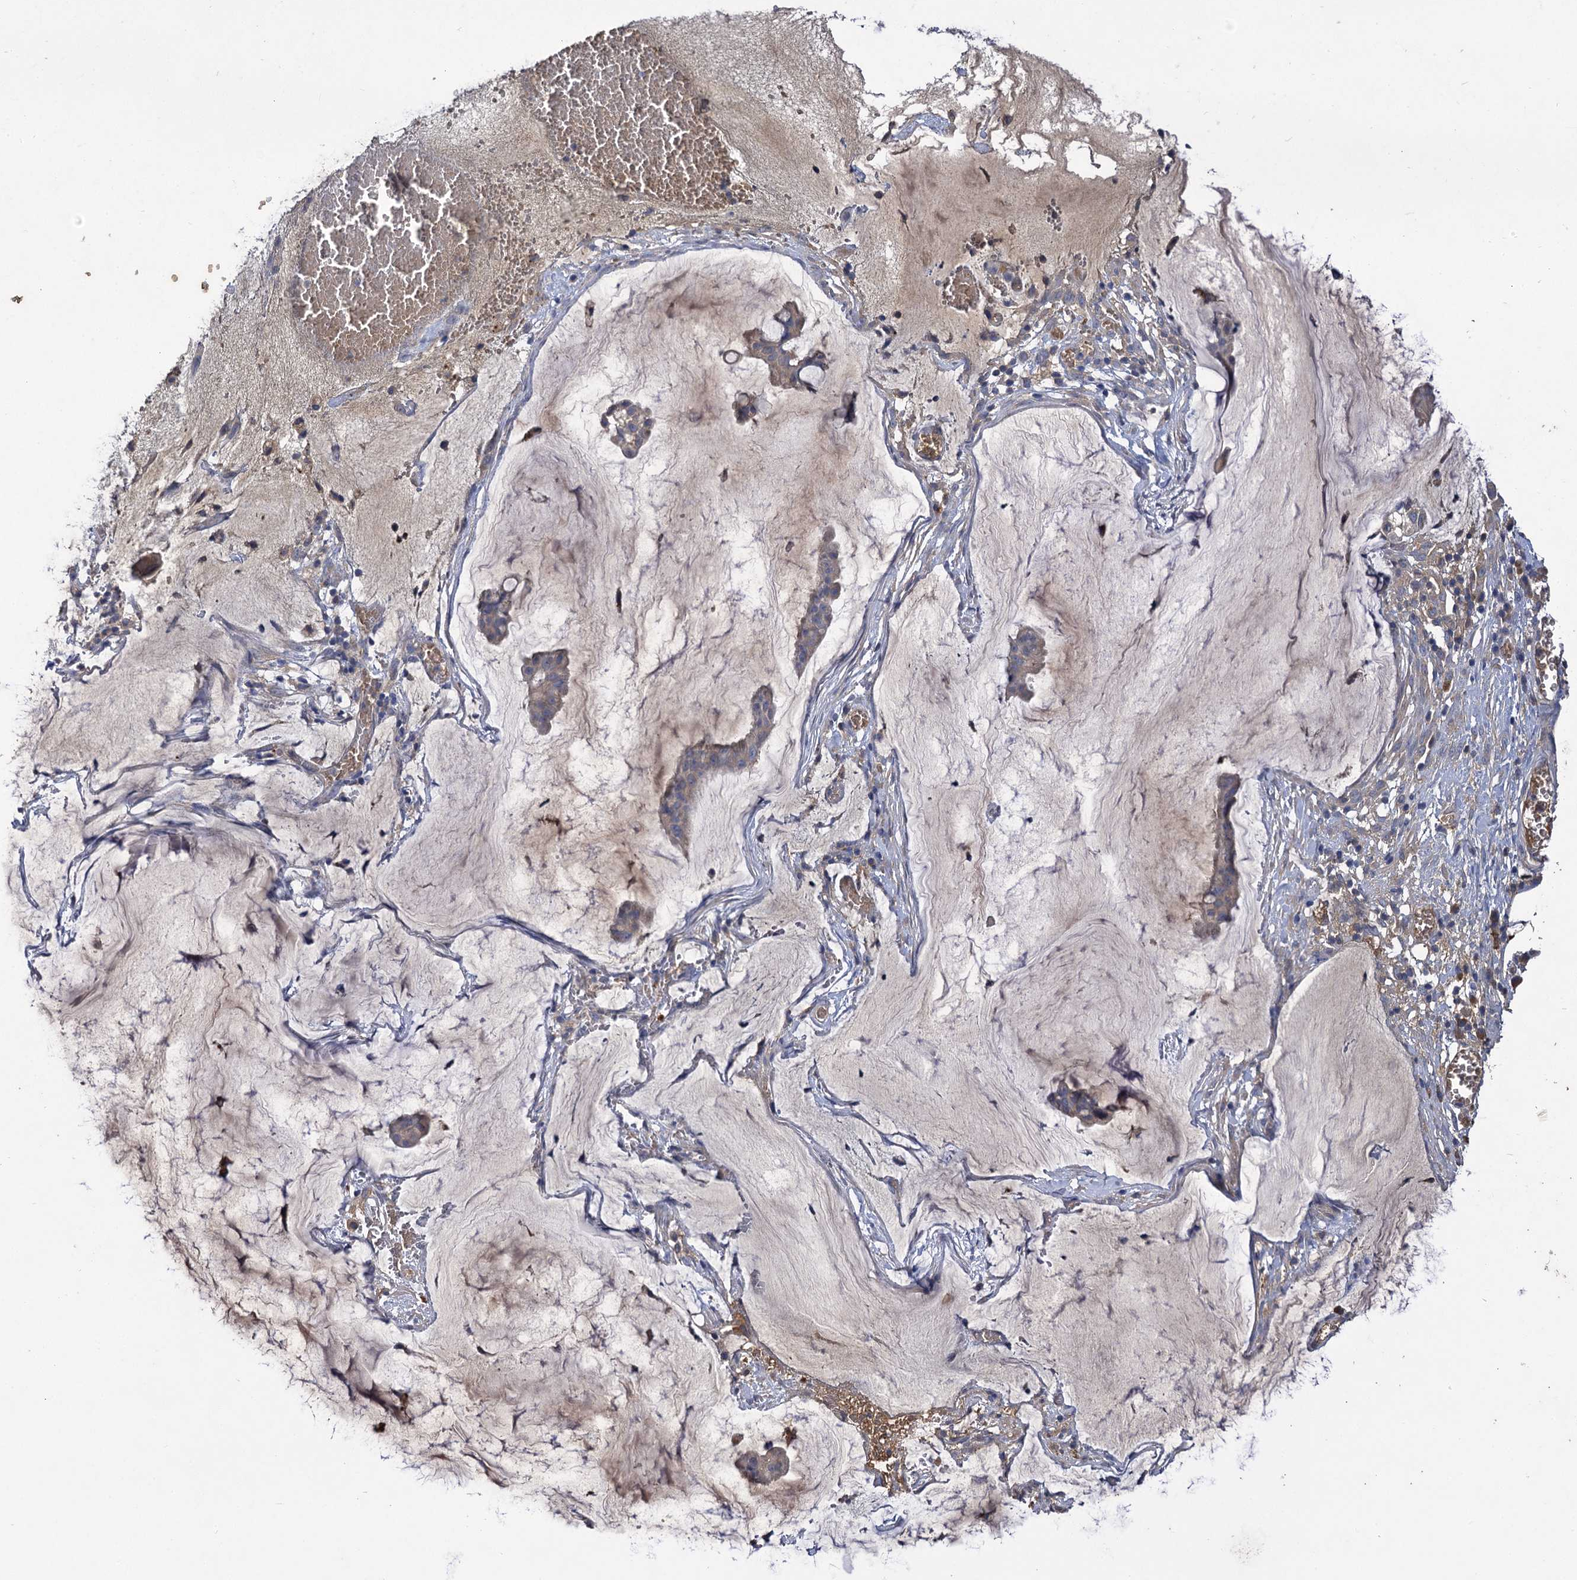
{"staining": {"intensity": "negative", "quantity": "none", "location": "none"}, "tissue": "ovarian cancer", "cell_type": "Tumor cells", "image_type": "cancer", "snomed": [{"axis": "morphology", "description": "Cystadenocarcinoma, mucinous, NOS"}, {"axis": "topography", "description": "Ovary"}], "caption": "Immunohistochemistry (IHC) of human ovarian mucinous cystadenocarcinoma reveals no positivity in tumor cells.", "gene": "USP50", "patient": {"sex": "female", "age": 73}}